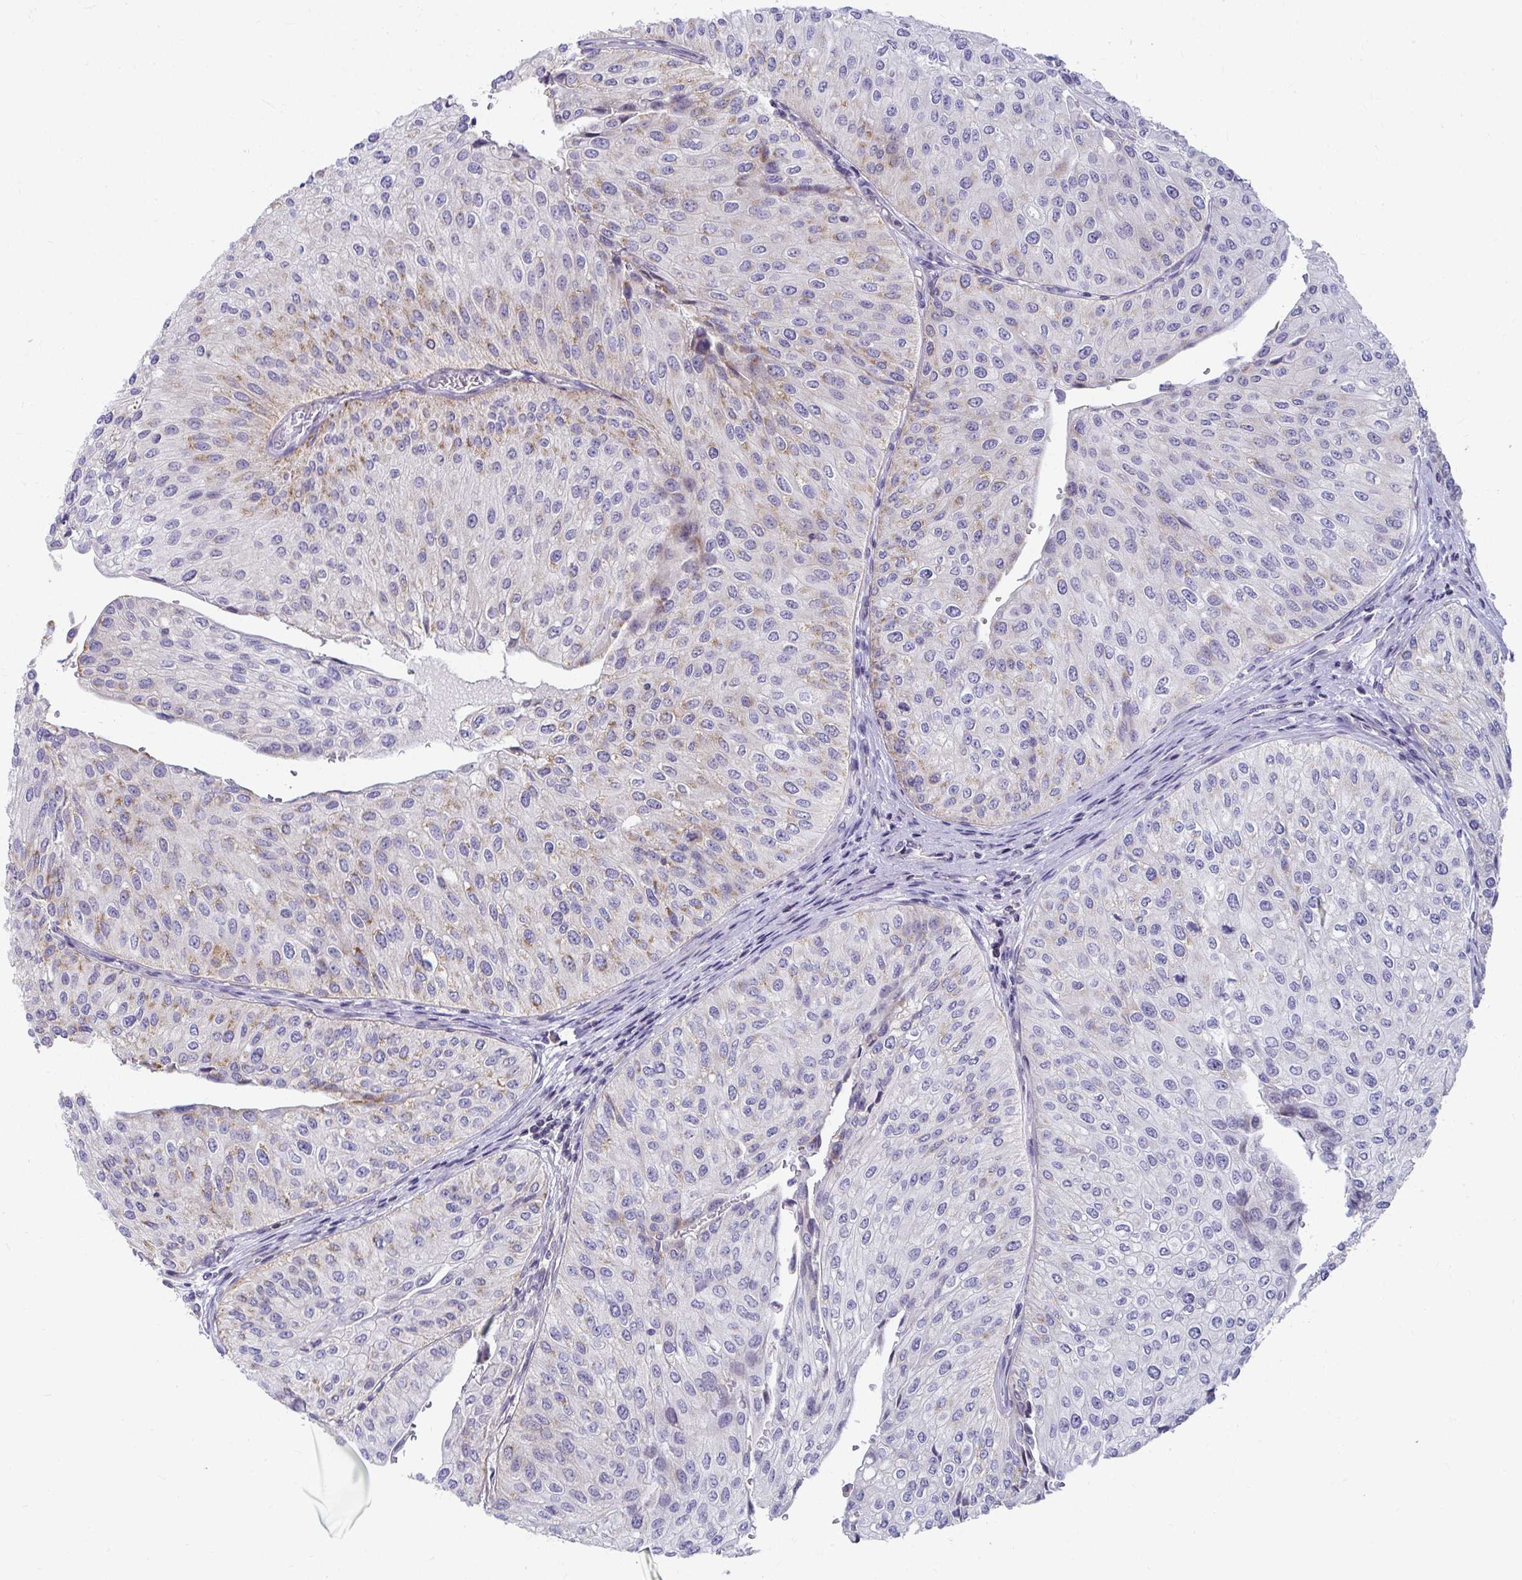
{"staining": {"intensity": "weak", "quantity": "<25%", "location": "cytoplasmic/membranous"}, "tissue": "urothelial cancer", "cell_type": "Tumor cells", "image_type": "cancer", "snomed": [{"axis": "morphology", "description": "Urothelial carcinoma, NOS"}, {"axis": "topography", "description": "Urinary bladder"}], "caption": "The micrograph shows no significant positivity in tumor cells of urothelial cancer.", "gene": "EXOC5", "patient": {"sex": "male", "age": 67}}